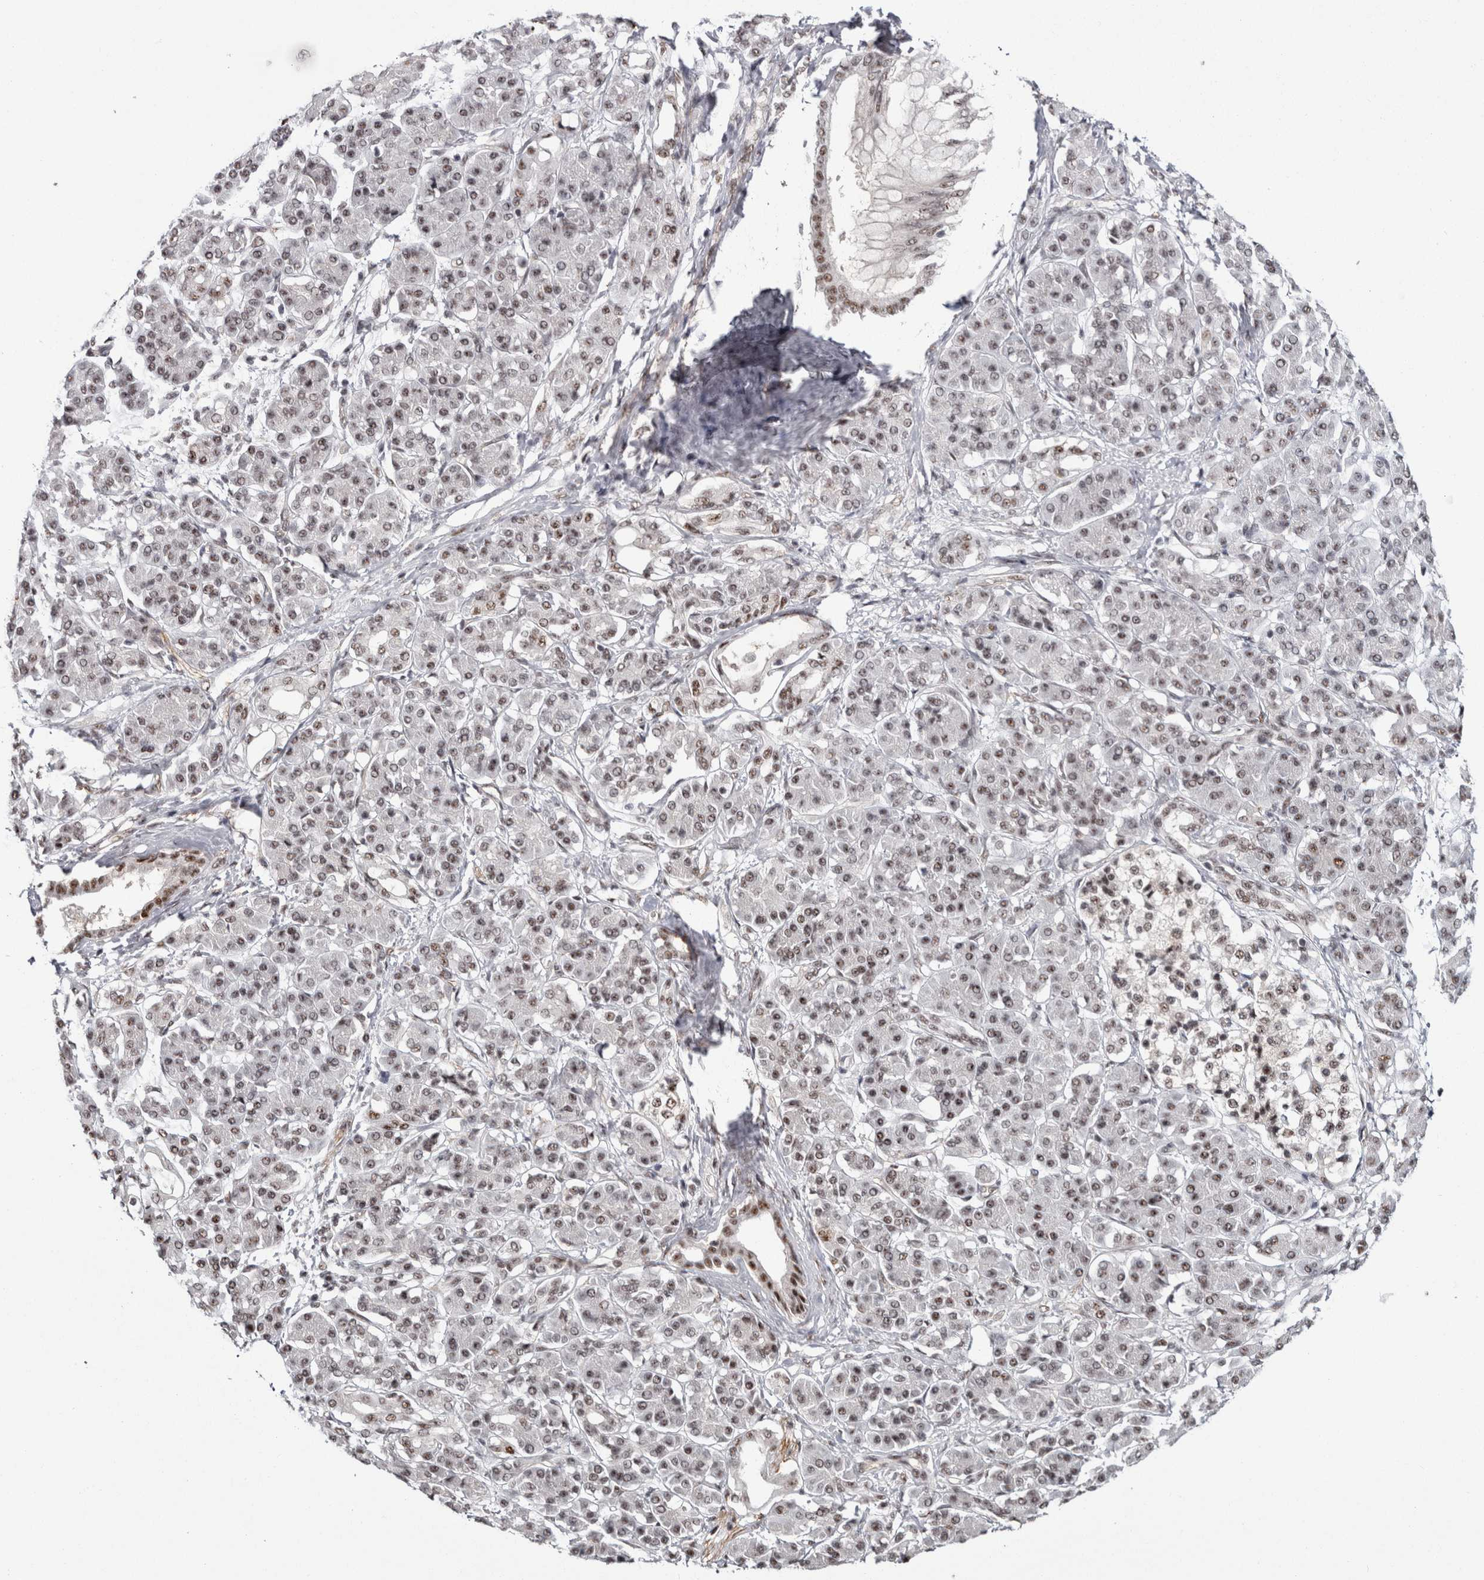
{"staining": {"intensity": "weak", "quantity": ">75%", "location": "nuclear"}, "tissue": "pancreatic cancer", "cell_type": "Tumor cells", "image_type": "cancer", "snomed": [{"axis": "morphology", "description": "Adenocarcinoma, NOS"}, {"axis": "topography", "description": "Pancreas"}], "caption": "This histopathology image demonstrates IHC staining of human pancreatic cancer, with low weak nuclear positivity in approximately >75% of tumor cells.", "gene": "MKNK1", "patient": {"sex": "female", "age": 56}}